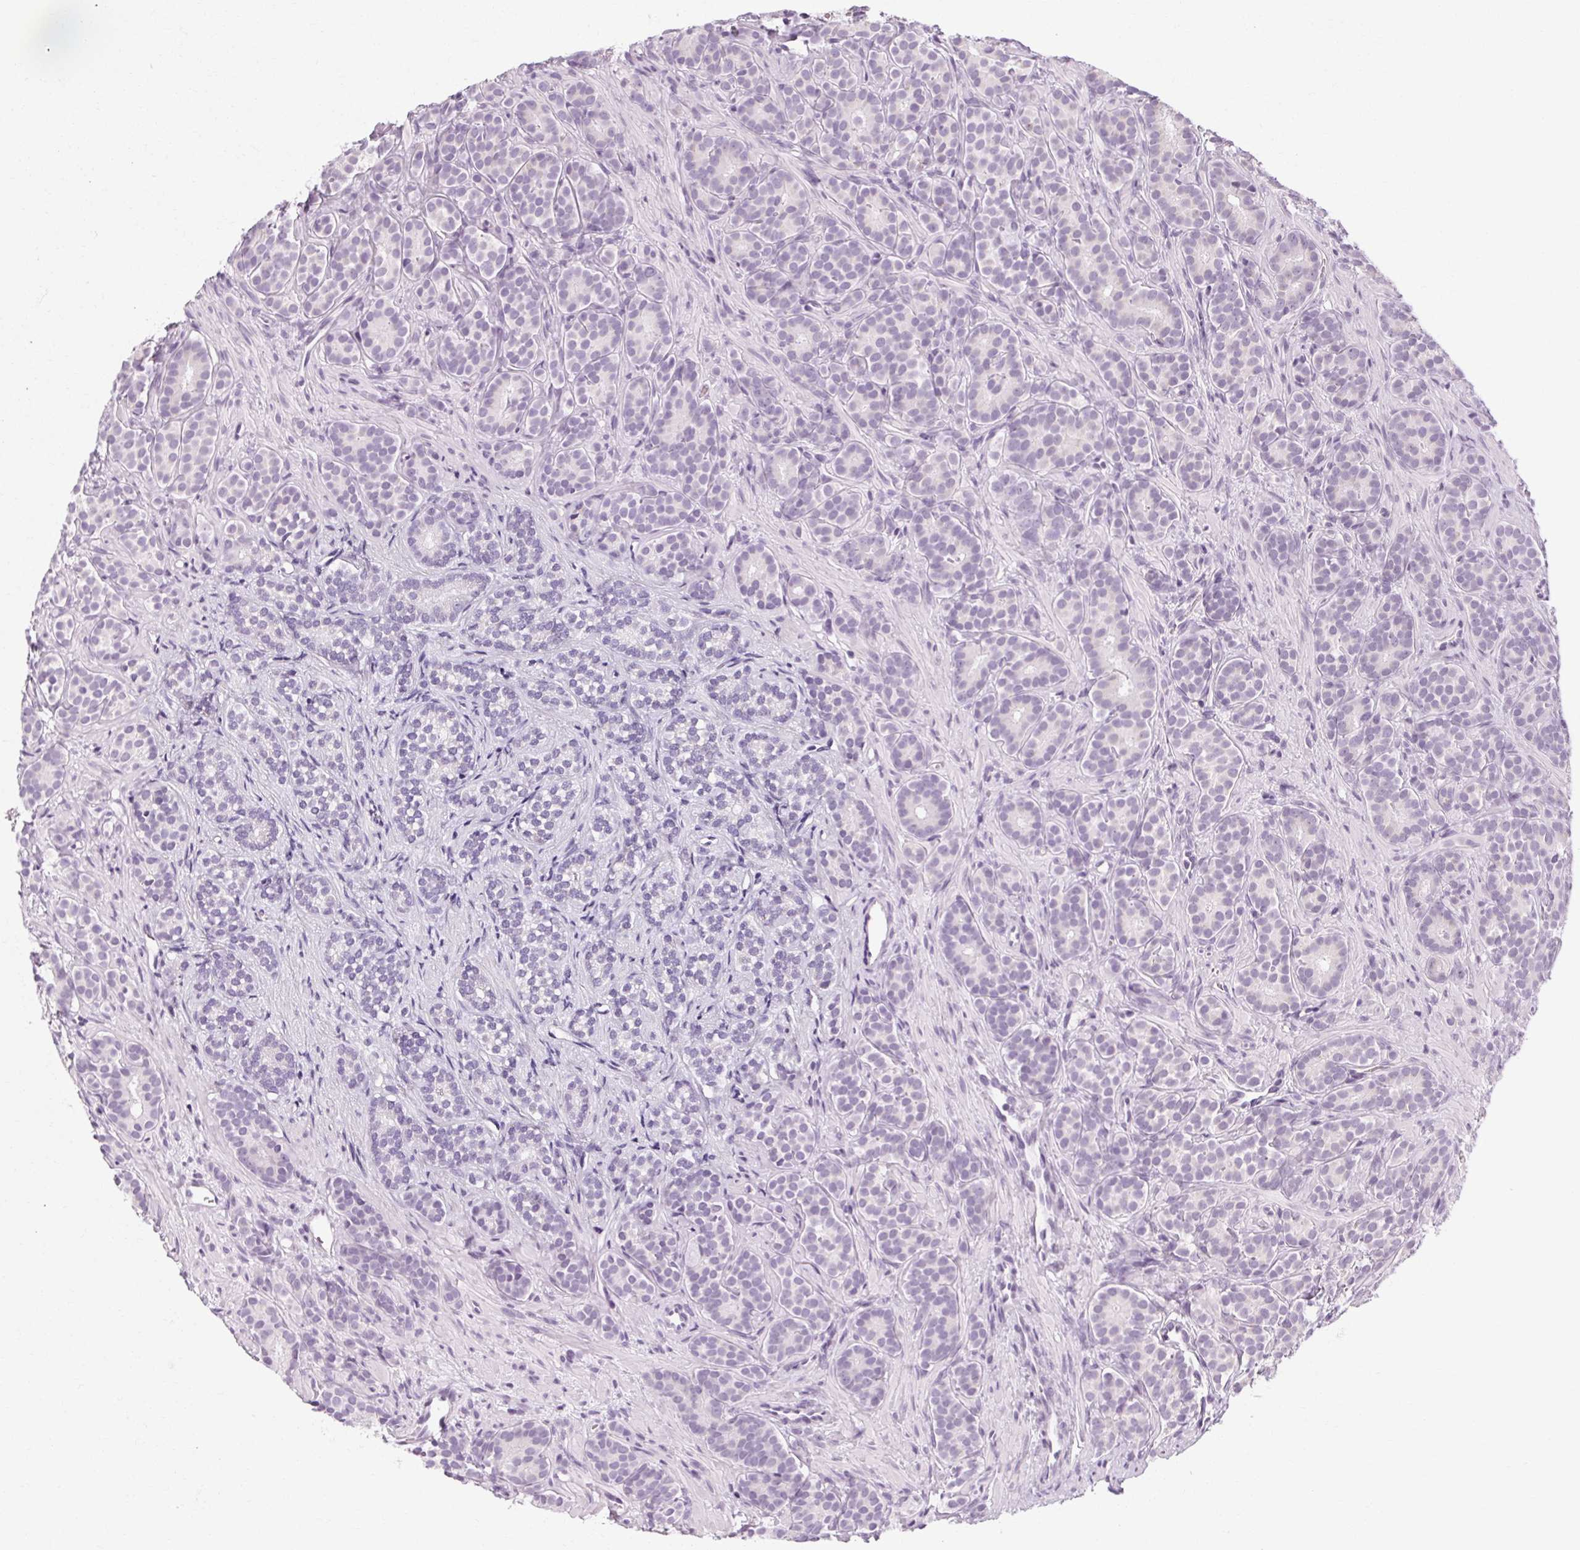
{"staining": {"intensity": "negative", "quantity": "none", "location": "none"}, "tissue": "prostate cancer", "cell_type": "Tumor cells", "image_type": "cancer", "snomed": [{"axis": "morphology", "description": "Adenocarcinoma, High grade"}, {"axis": "topography", "description": "Prostate"}], "caption": "DAB (3,3'-diaminobenzidine) immunohistochemical staining of high-grade adenocarcinoma (prostate) displays no significant staining in tumor cells.", "gene": "POMC", "patient": {"sex": "male", "age": 84}}